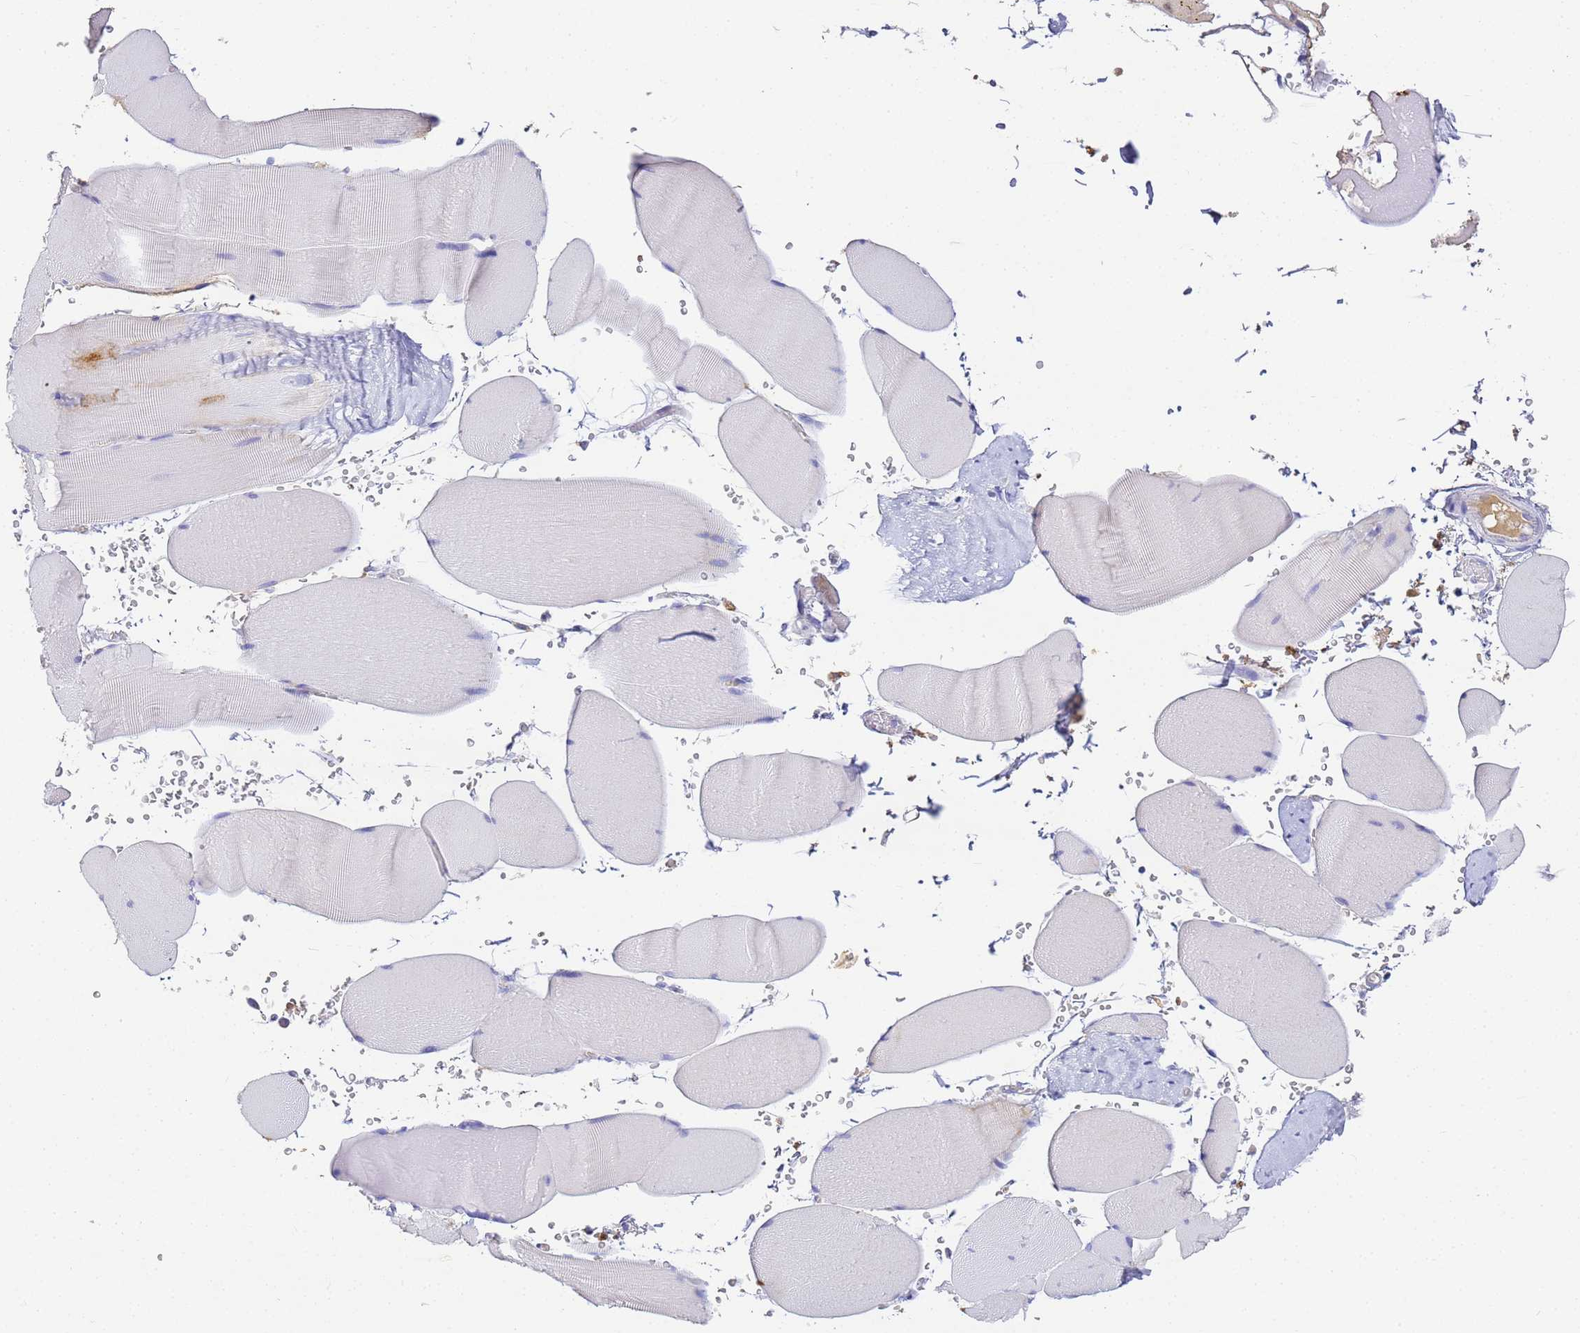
{"staining": {"intensity": "negative", "quantity": "none", "location": "none"}, "tissue": "skeletal muscle", "cell_type": "Myocytes", "image_type": "normal", "snomed": [{"axis": "morphology", "description": "Normal tissue, NOS"}, {"axis": "topography", "description": "Skeletal muscle"}, {"axis": "topography", "description": "Head-Neck"}], "caption": "This is an immunohistochemistry histopathology image of normal human skeletal muscle. There is no positivity in myocytes.", "gene": "CFHR1", "patient": {"sex": "male", "age": 66}}